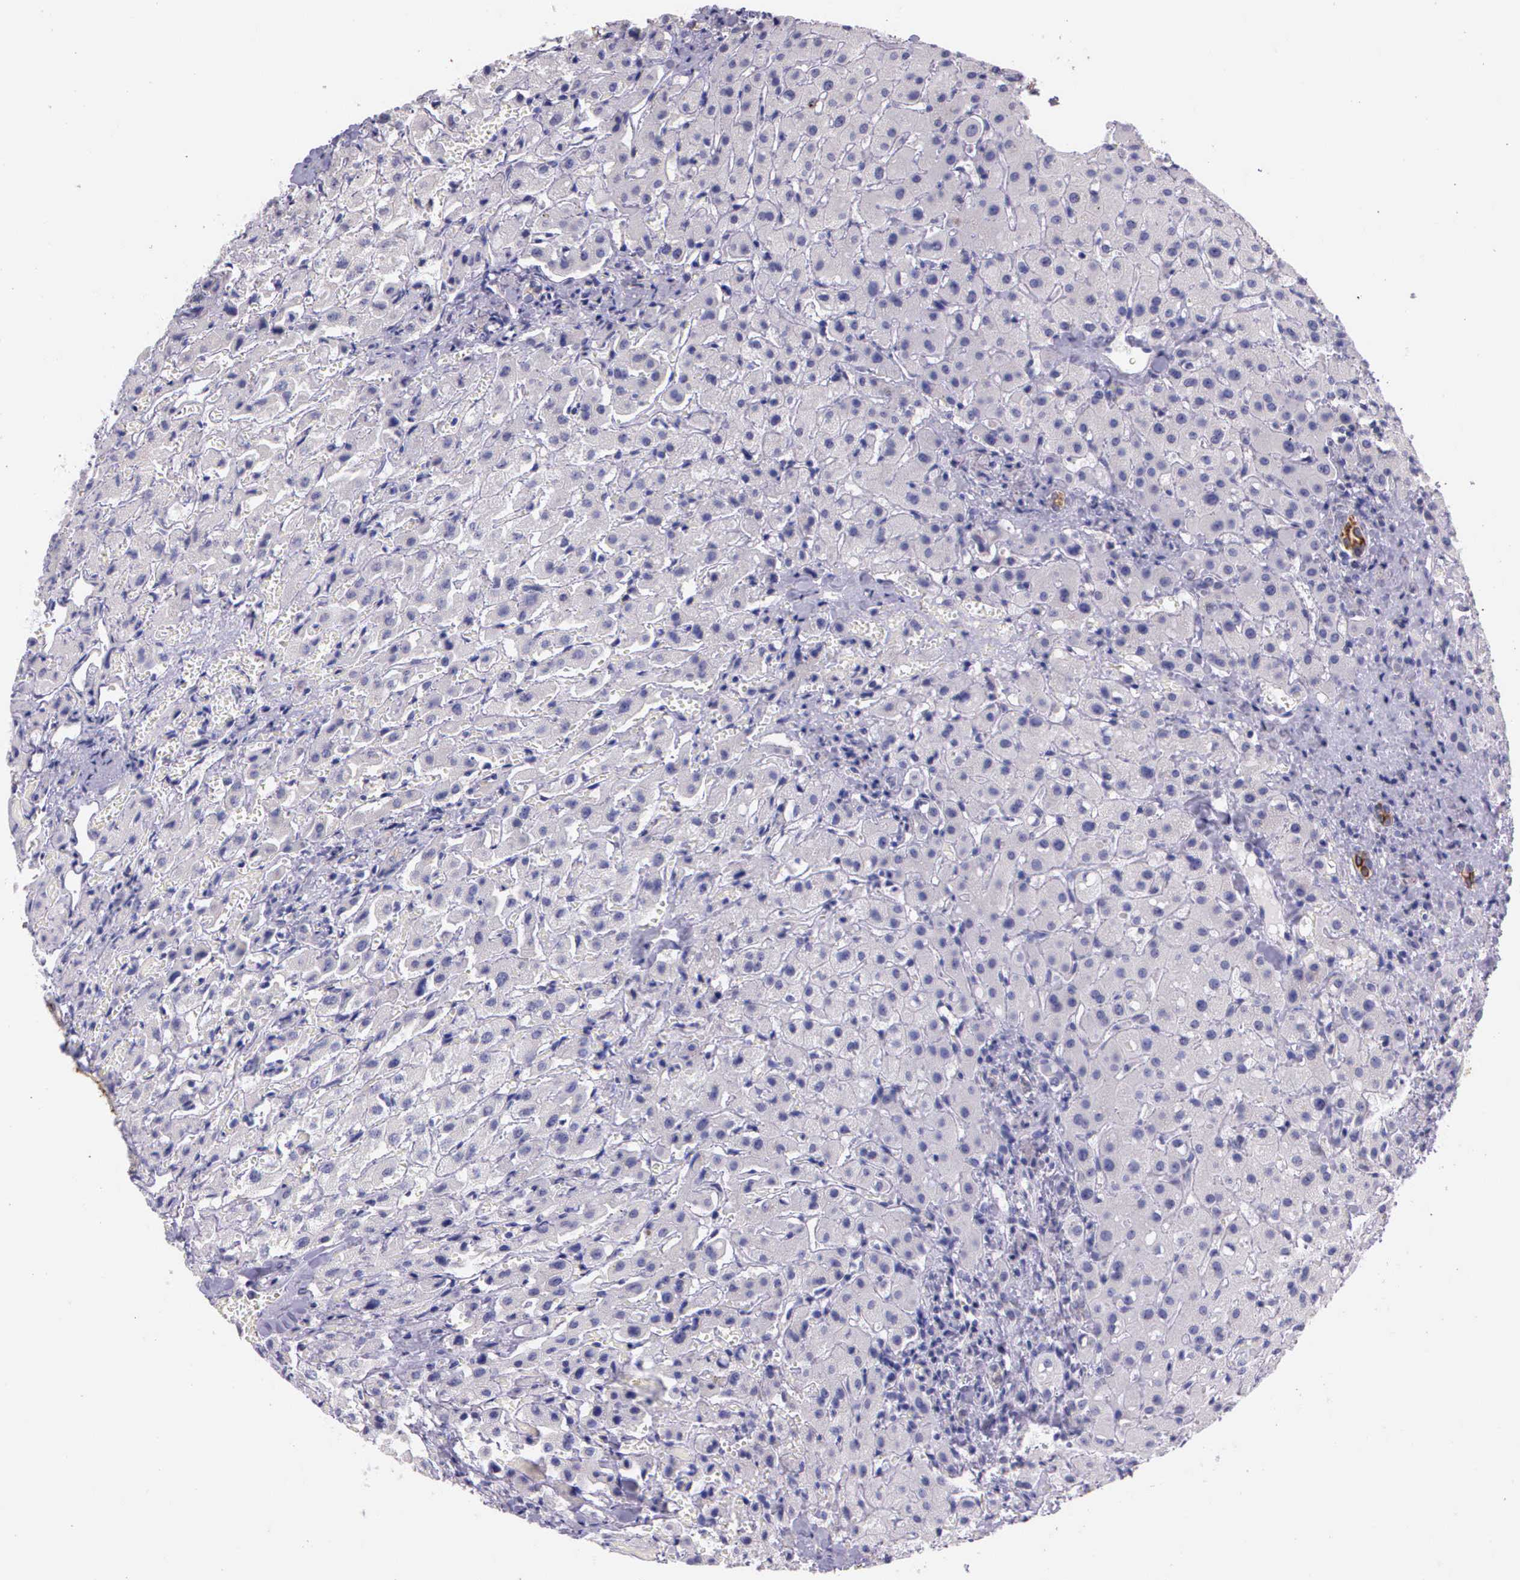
{"staining": {"intensity": "moderate", "quantity": ">75%", "location": "cytoplasmic/membranous"}, "tissue": "liver", "cell_type": "Cholangiocytes", "image_type": "normal", "snomed": [{"axis": "morphology", "description": "Normal tissue, NOS"}, {"axis": "topography", "description": "Liver"}], "caption": "Immunohistochemical staining of benign human liver shows medium levels of moderate cytoplasmic/membranous staining in about >75% of cholangiocytes.", "gene": "IGBP1P2", "patient": {"sex": "female", "age": 27}}